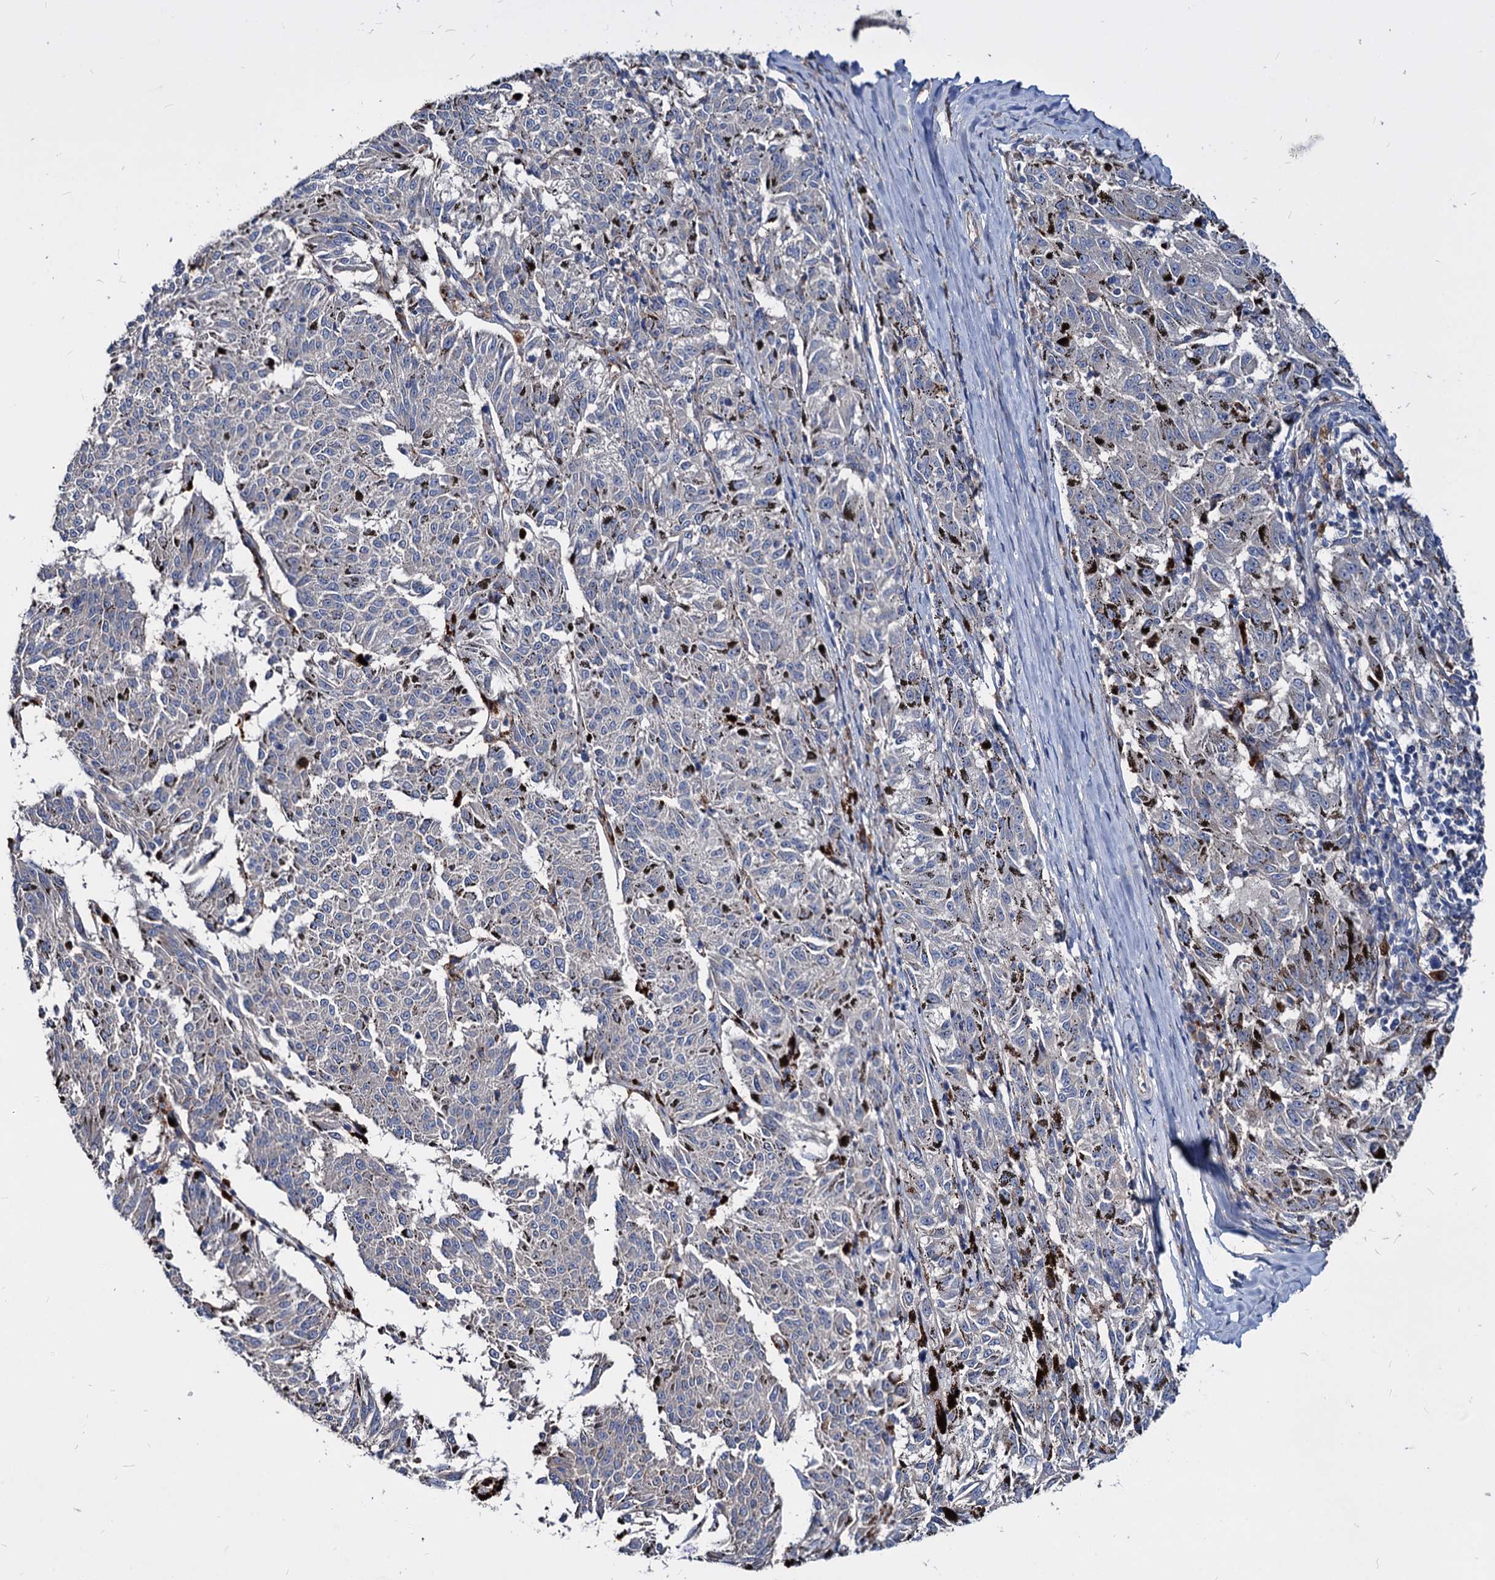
{"staining": {"intensity": "negative", "quantity": "none", "location": "none"}, "tissue": "melanoma", "cell_type": "Tumor cells", "image_type": "cancer", "snomed": [{"axis": "morphology", "description": "Malignant melanoma, NOS"}, {"axis": "topography", "description": "Skin"}], "caption": "The image shows no staining of tumor cells in melanoma. The staining is performed using DAB (3,3'-diaminobenzidine) brown chromogen with nuclei counter-stained in using hematoxylin.", "gene": "ACY3", "patient": {"sex": "female", "age": 72}}